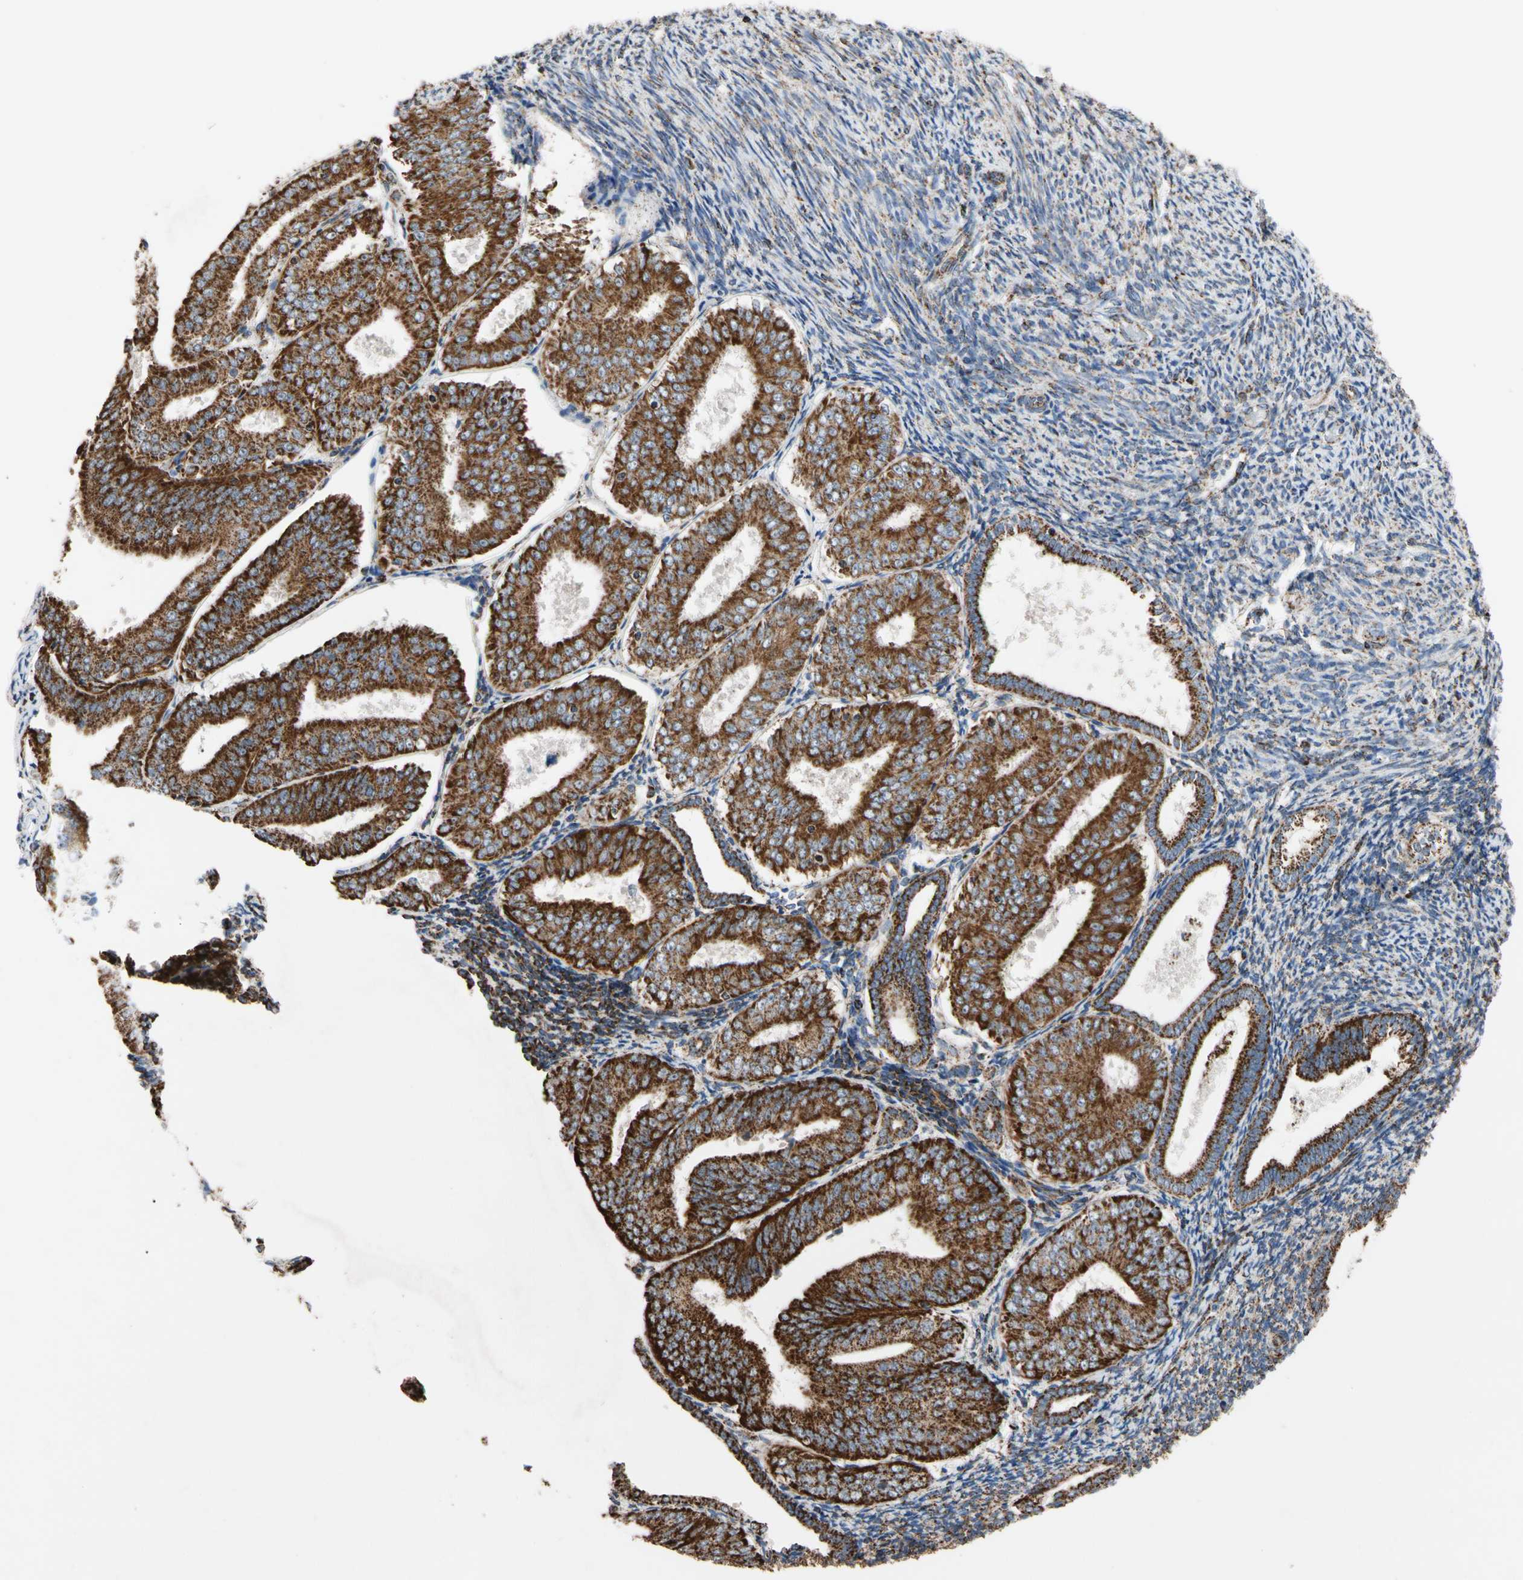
{"staining": {"intensity": "strong", "quantity": ">75%", "location": "cytoplasmic/membranous"}, "tissue": "endometrial cancer", "cell_type": "Tumor cells", "image_type": "cancer", "snomed": [{"axis": "morphology", "description": "Adenocarcinoma, NOS"}, {"axis": "topography", "description": "Endometrium"}], "caption": "Strong cytoplasmic/membranous expression is present in about >75% of tumor cells in endometrial adenocarcinoma.", "gene": "FAM110B", "patient": {"sex": "female", "age": 63}}